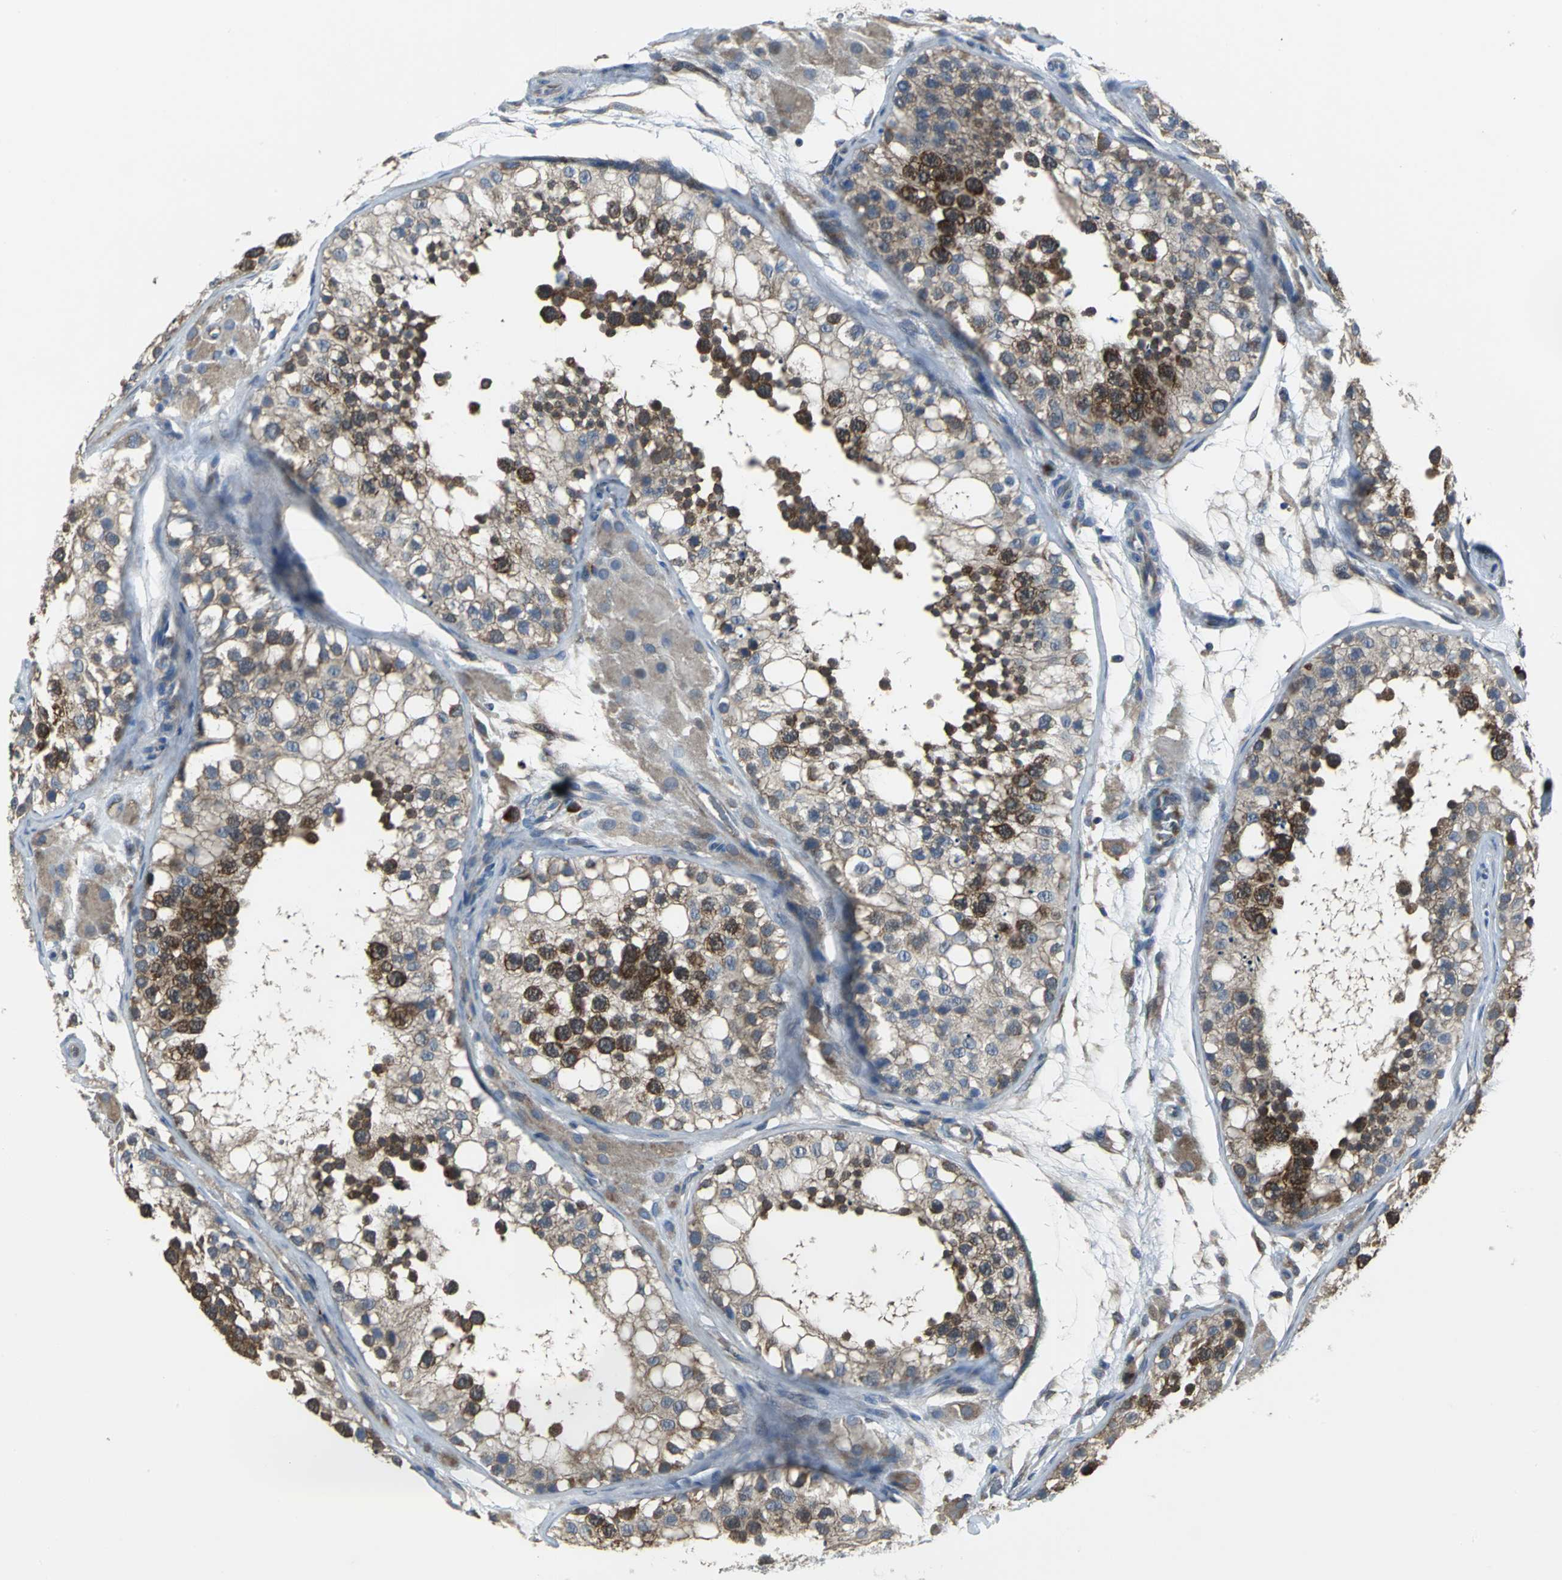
{"staining": {"intensity": "moderate", "quantity": "25%-75%", "location": "cytoplasmic/membranous"}, "tissue": "testis", "cell_type": "Cells in seminiferous ducts", "image_type": "normal", "snomed": [{"axis": "morphology", "description": "Normal tissue, NOS"}, {"axis": "topography", "description": "Testis"}], "caption": "Immunohistochemical staining of normal human testis shows moderate cytoplasmic/membranous protein expression in about 25%-75% of cells in seminiferous ducts. Using DAB (3,3'-diaminobenzidine) (brown) and hematoxylin (blue) stains, captured at high magnification using brightfield microscopy.", "gene": "EIF5A", "patient": {"sex": "male", "age": 26}}